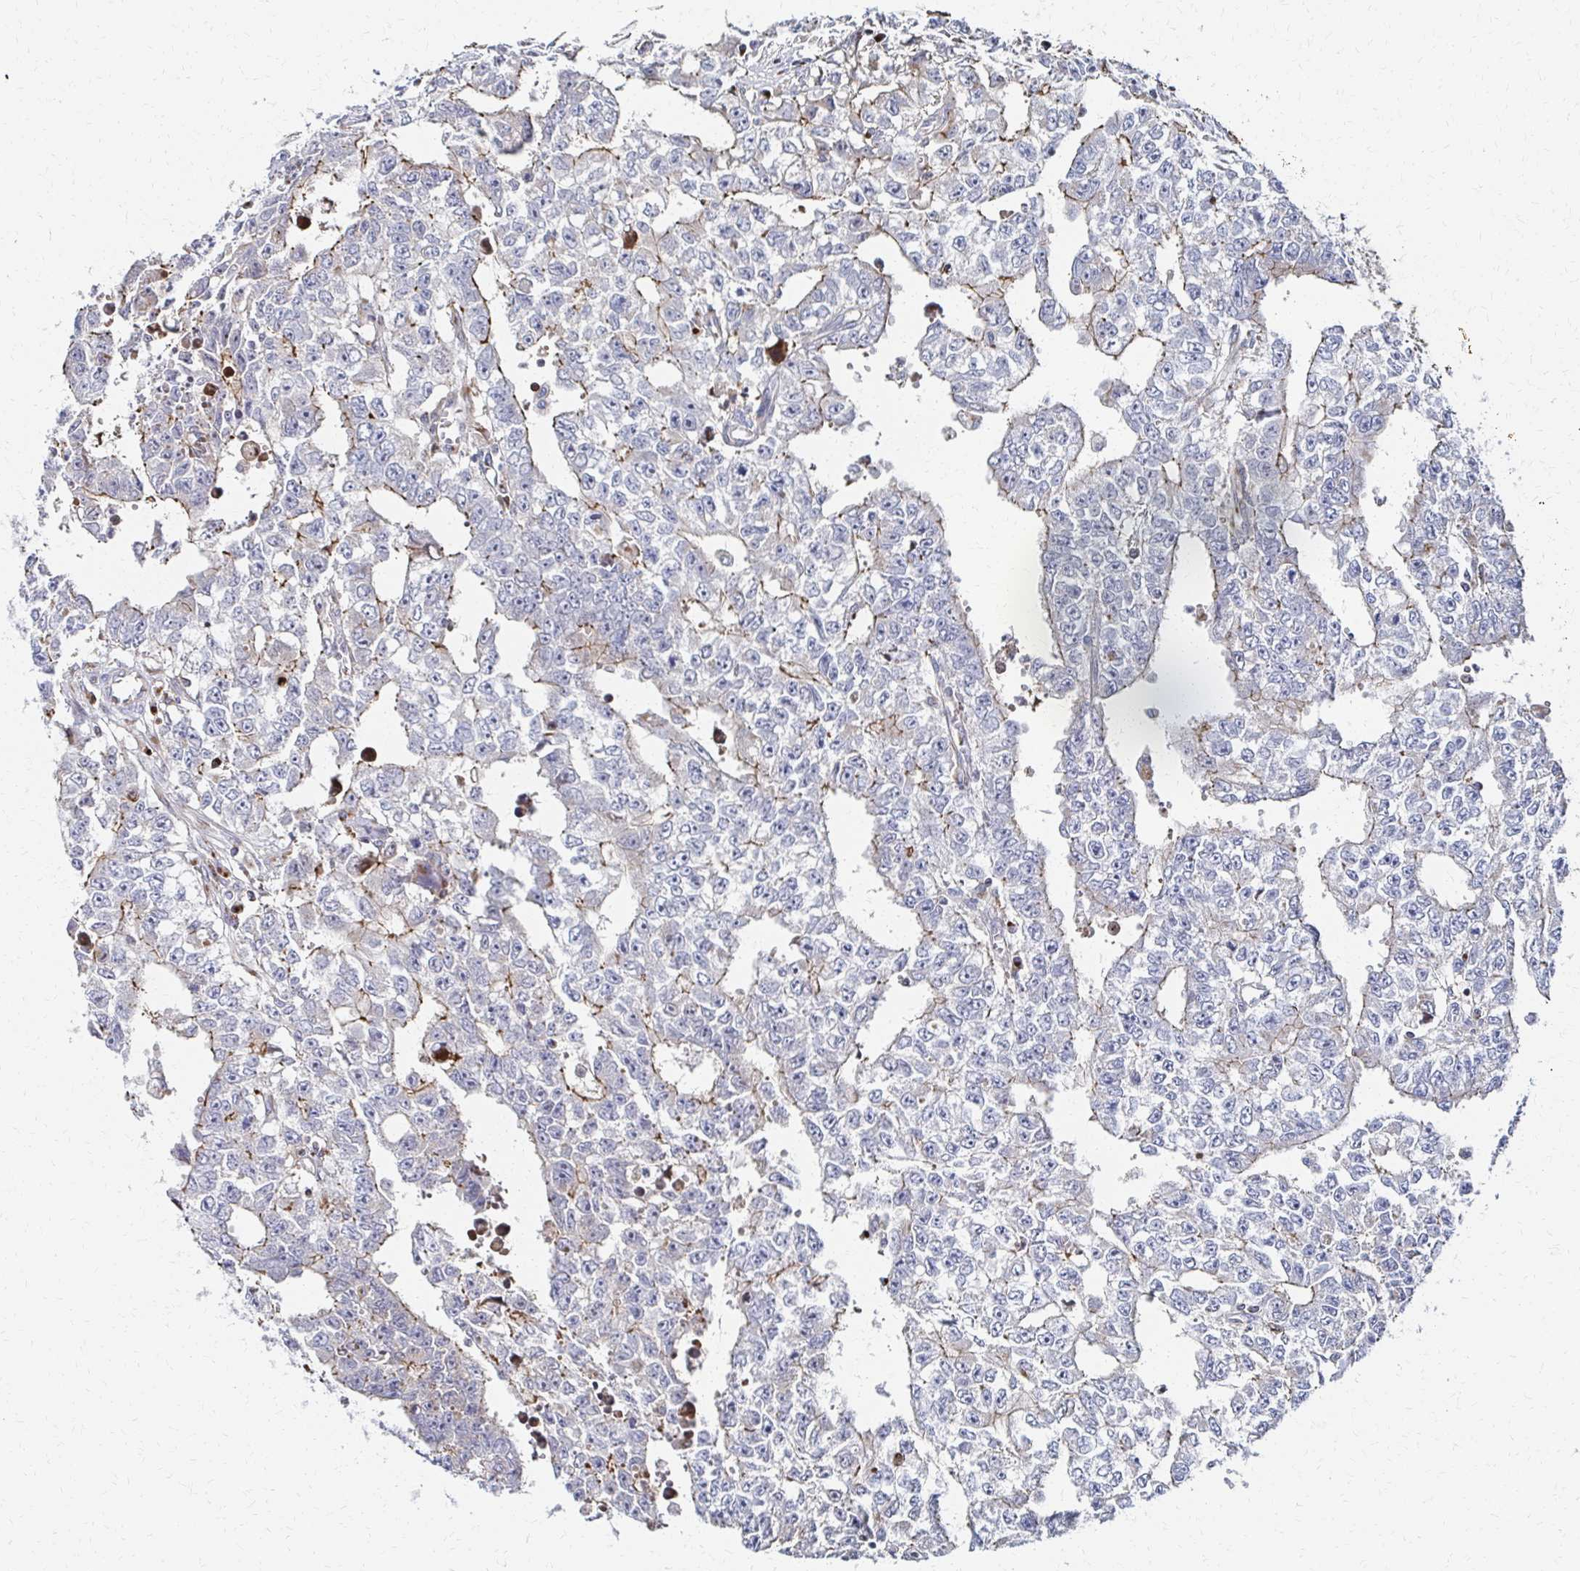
{"staining": {"intensity": "weak", "quantity": "25%-75%", "location": "cytoplasmic/membranous"}, "tissue": "testis cancer", "cell_type": "Tumor cells", "image_type": "cancer", "snomed": [{"axis": "morphology", "description": "Carcinoma, Embryonal, NOS"}, {"axis": "morphology", "description": "Teratoma, malignant, NOS"}, {"axis": "topography", "description": "Testis"}], "caption": "High-power microscopy captured an IHC photomicrograph of testis cancer, revealing weak cytoplasmic/membranous staining in approximately 25%-75% of tumor cells.", "gene": "MAN1A1", "patient": {"sex": "male", "age": 24}}